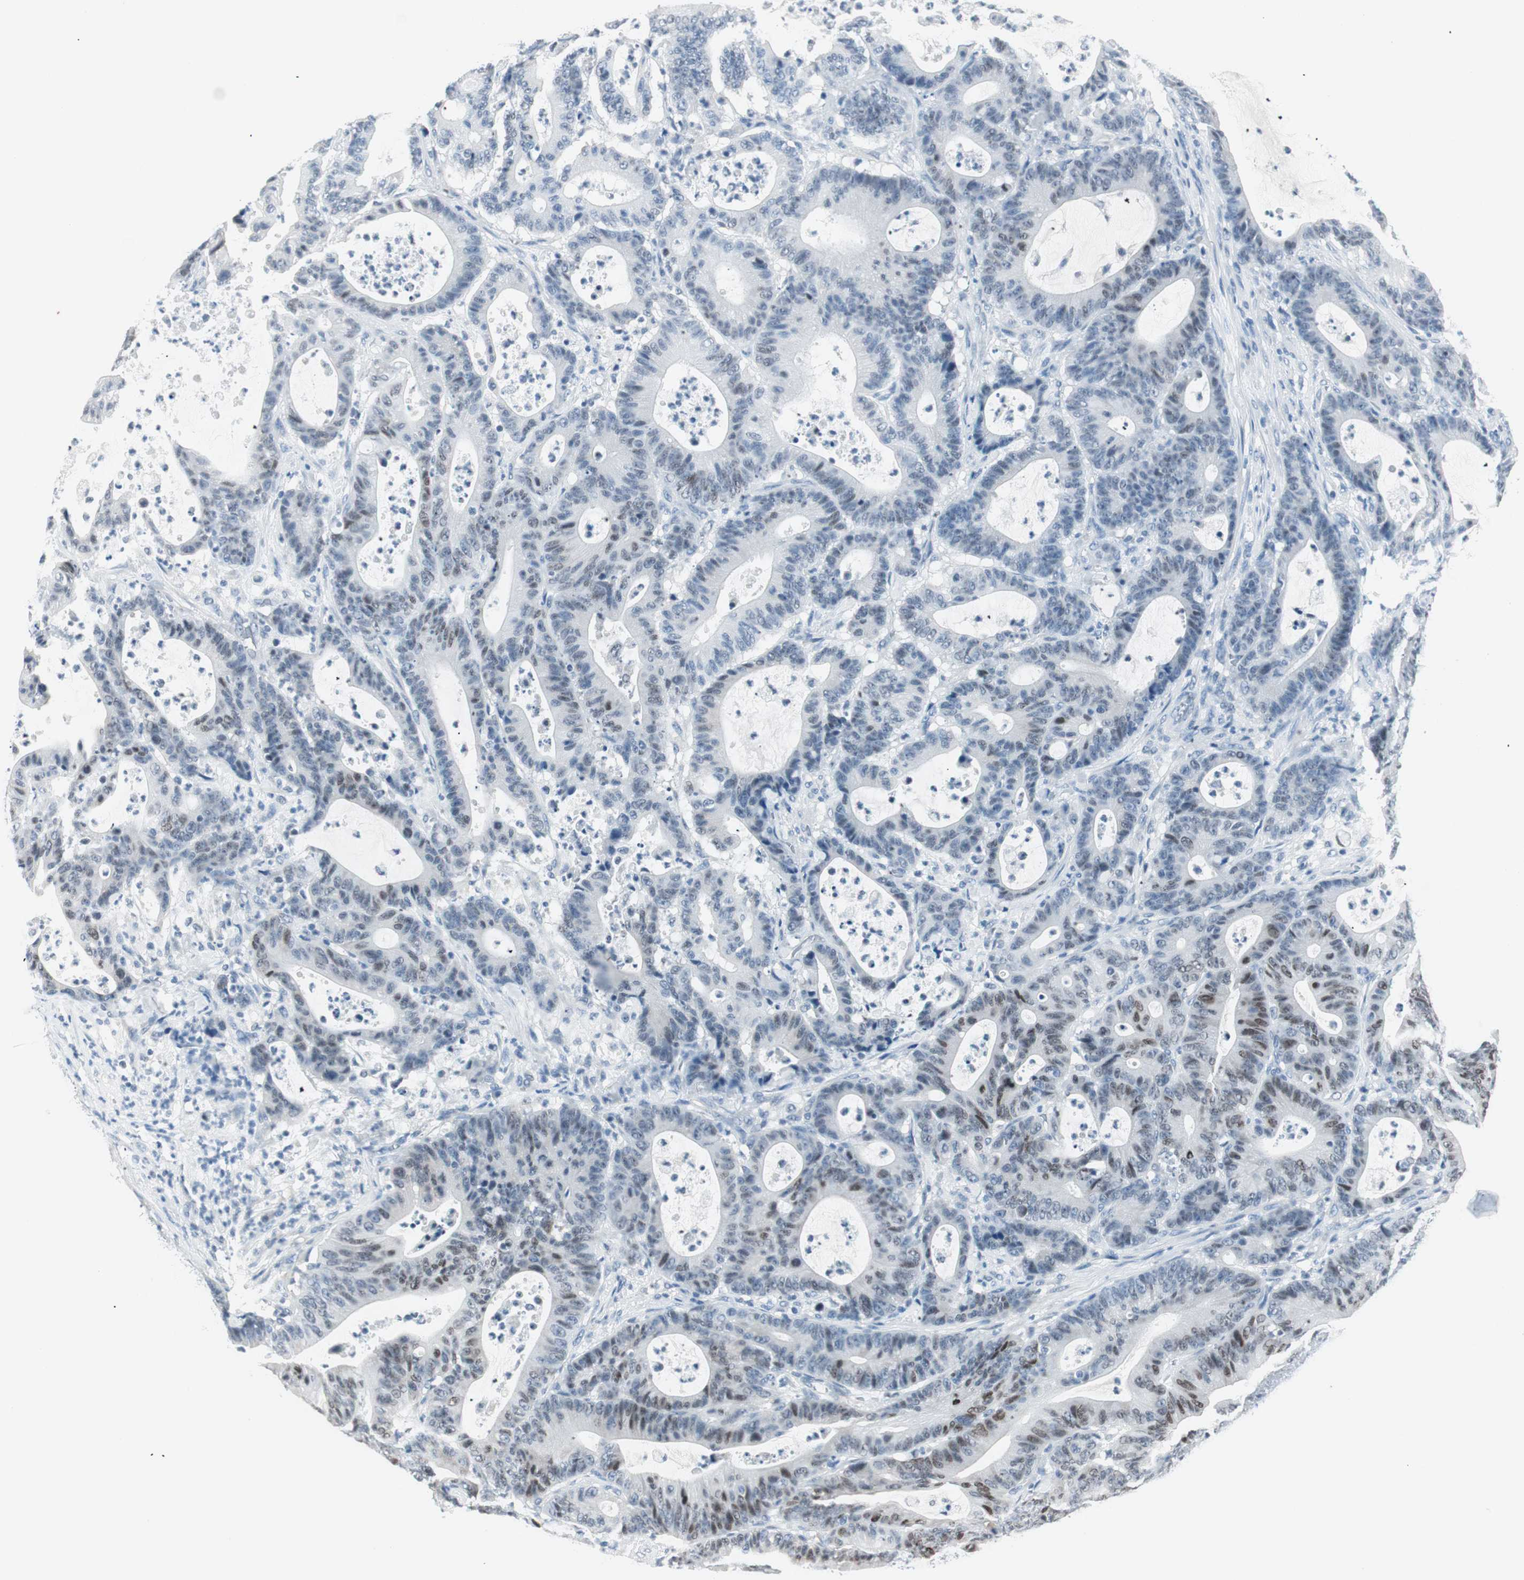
{"staining": {"intensity": "weak", "quantity": "<25%", "location": "nuclear"}, "tissue": "colorectal cancer", "cell_type": "Tumor cells", "image_type": "cancer", "snomed": [{"axis": "morphology", "description": "Adenocarcinoma, NOS"}, {"axis": "topography", "description": "Colon"}], "caption": "Colorectal cancer (adenocarcinoma) was stained to show a protein in brown. There is no significant positivity in tumor cells. (DAB (3,3'-diaminobenzidine) immunohistochemistry (IHC) with hematoxylin counter stain).", "gene": "HOXB13", "patient": {"sex": "female", "age": 84}}